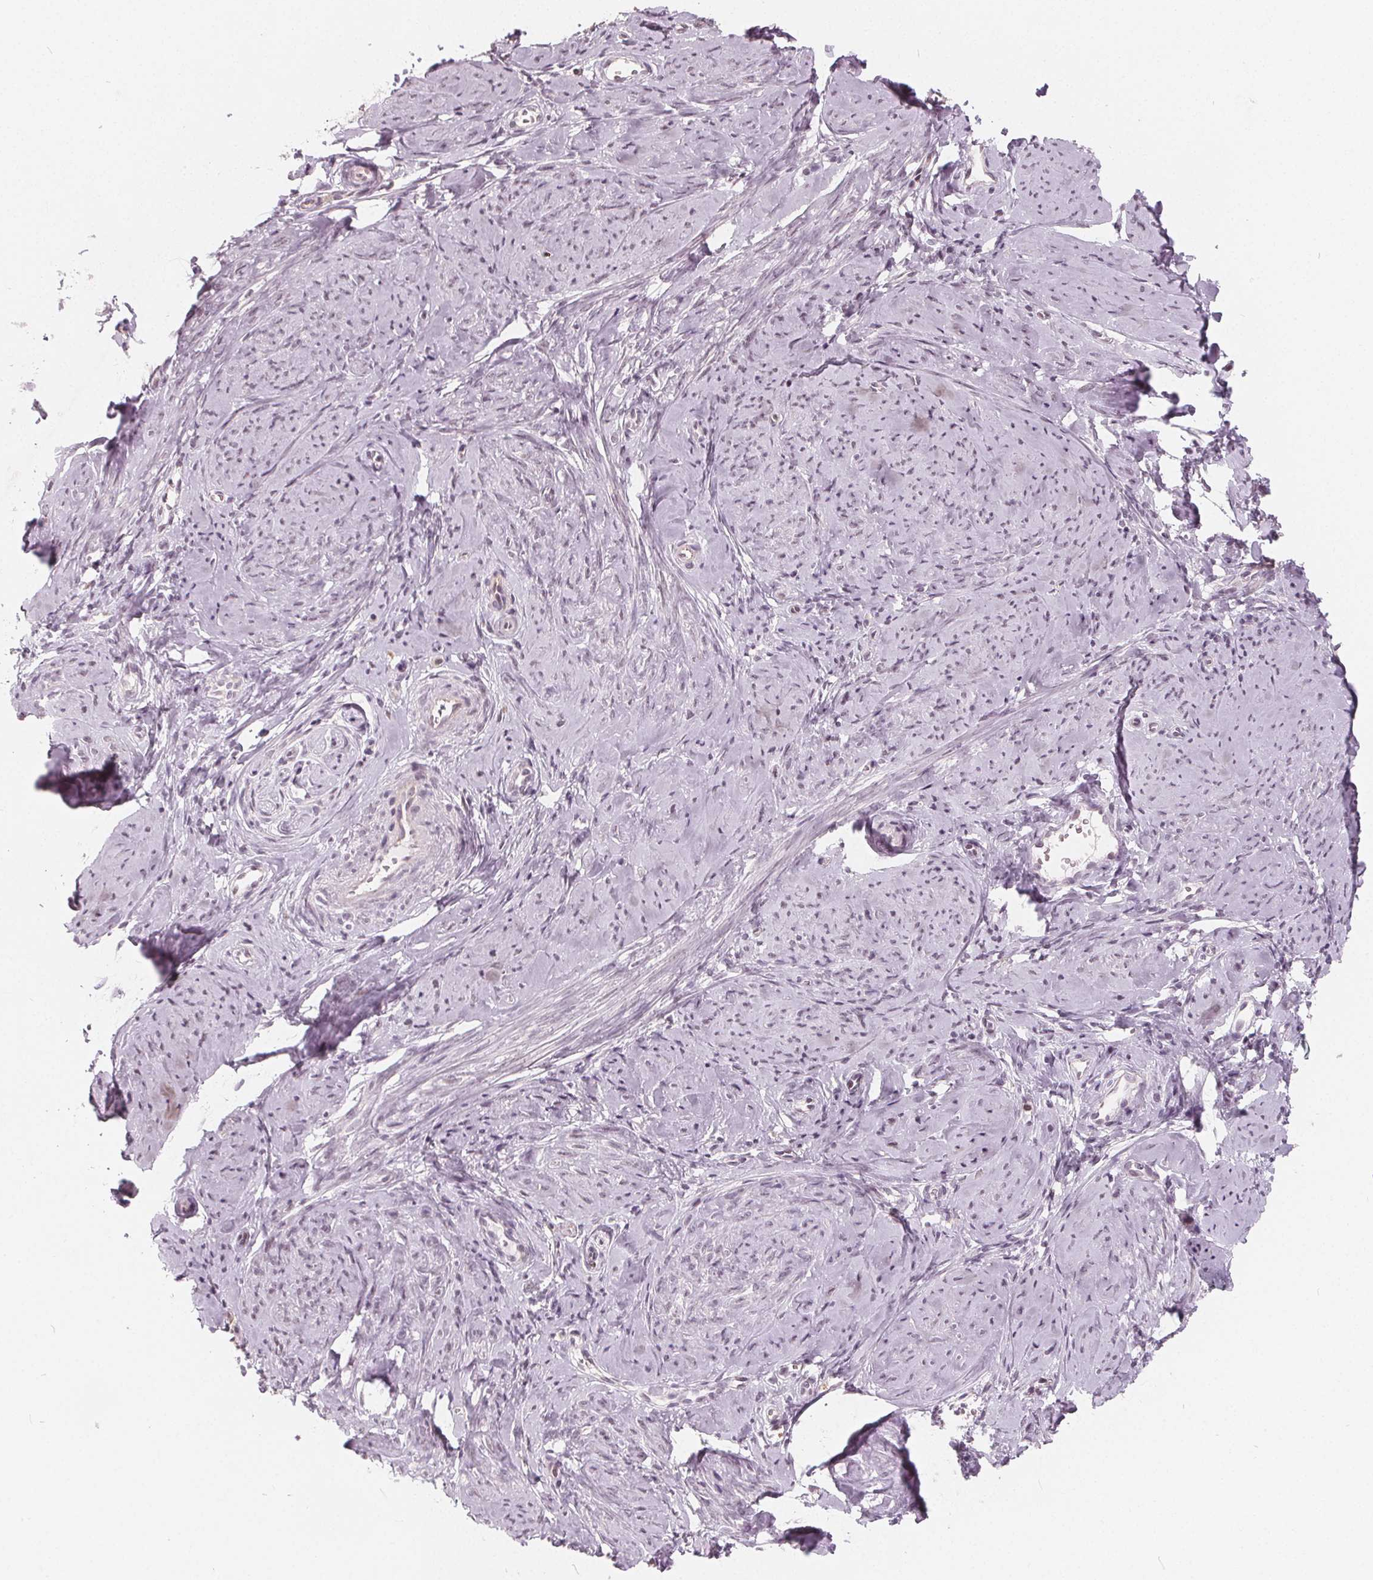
{"staining": {"intensity": "negative", "quantity": "none", "location": "none"}, "tissue": "smooth muscle", "cell_type": "Smooth muscle cells", "image_type": "normal", "snomed": [{"axis": "morphology", "description": "Normal tissue, NOS"}, {"axis": "topography", "description": "Smooth muscle"}], "caption": "Human smooth muscle stained for a protein using immunohistochemistry (IHC) reveals no positivity in smooth muscle cells.", "gene": "NUP210L", "patient": {"sex": "female", "age": 48}}